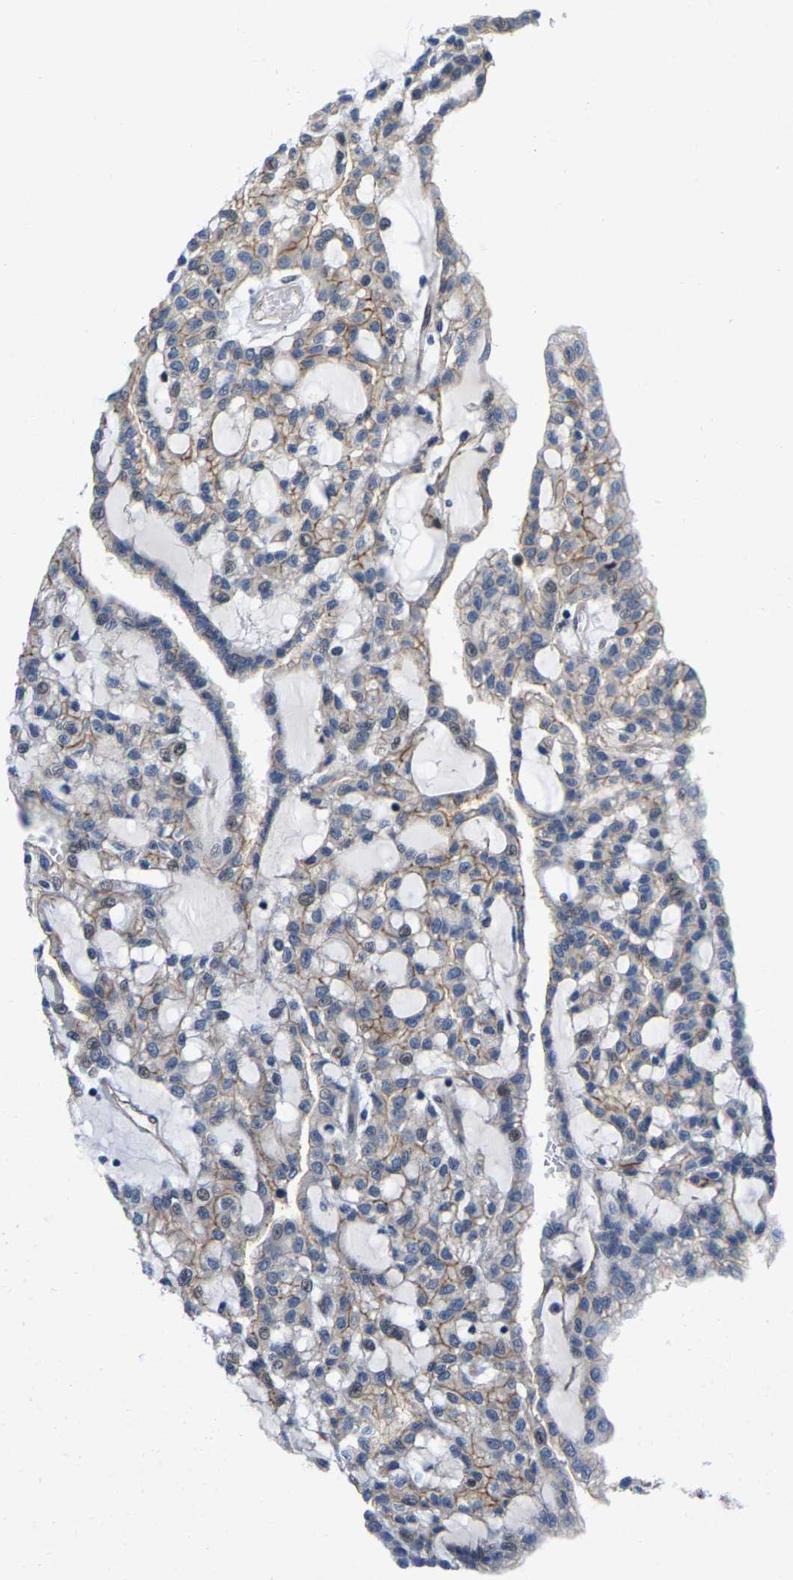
{"staining": {"intensity": "weak", "quantity": "25%-75%", "location": "cytoplasmic/membranous"}, "tissue": "renal cancer", "cell_type": "Tumor cells", "image_type": "cancer", "snomed": [{"axis": "morphology", "description": "Adenocarcinoma, NOS"}, {"axis": "topography", "description": "Kidney"}], "caption": "Tumor cells demonstrate low levels of weak cytoplasmic/membranous staining in approximately 25%-75% of cells in renal cancer.", "gene": "GTPBP10", "patient": {"sex": "male", "age": 63}}